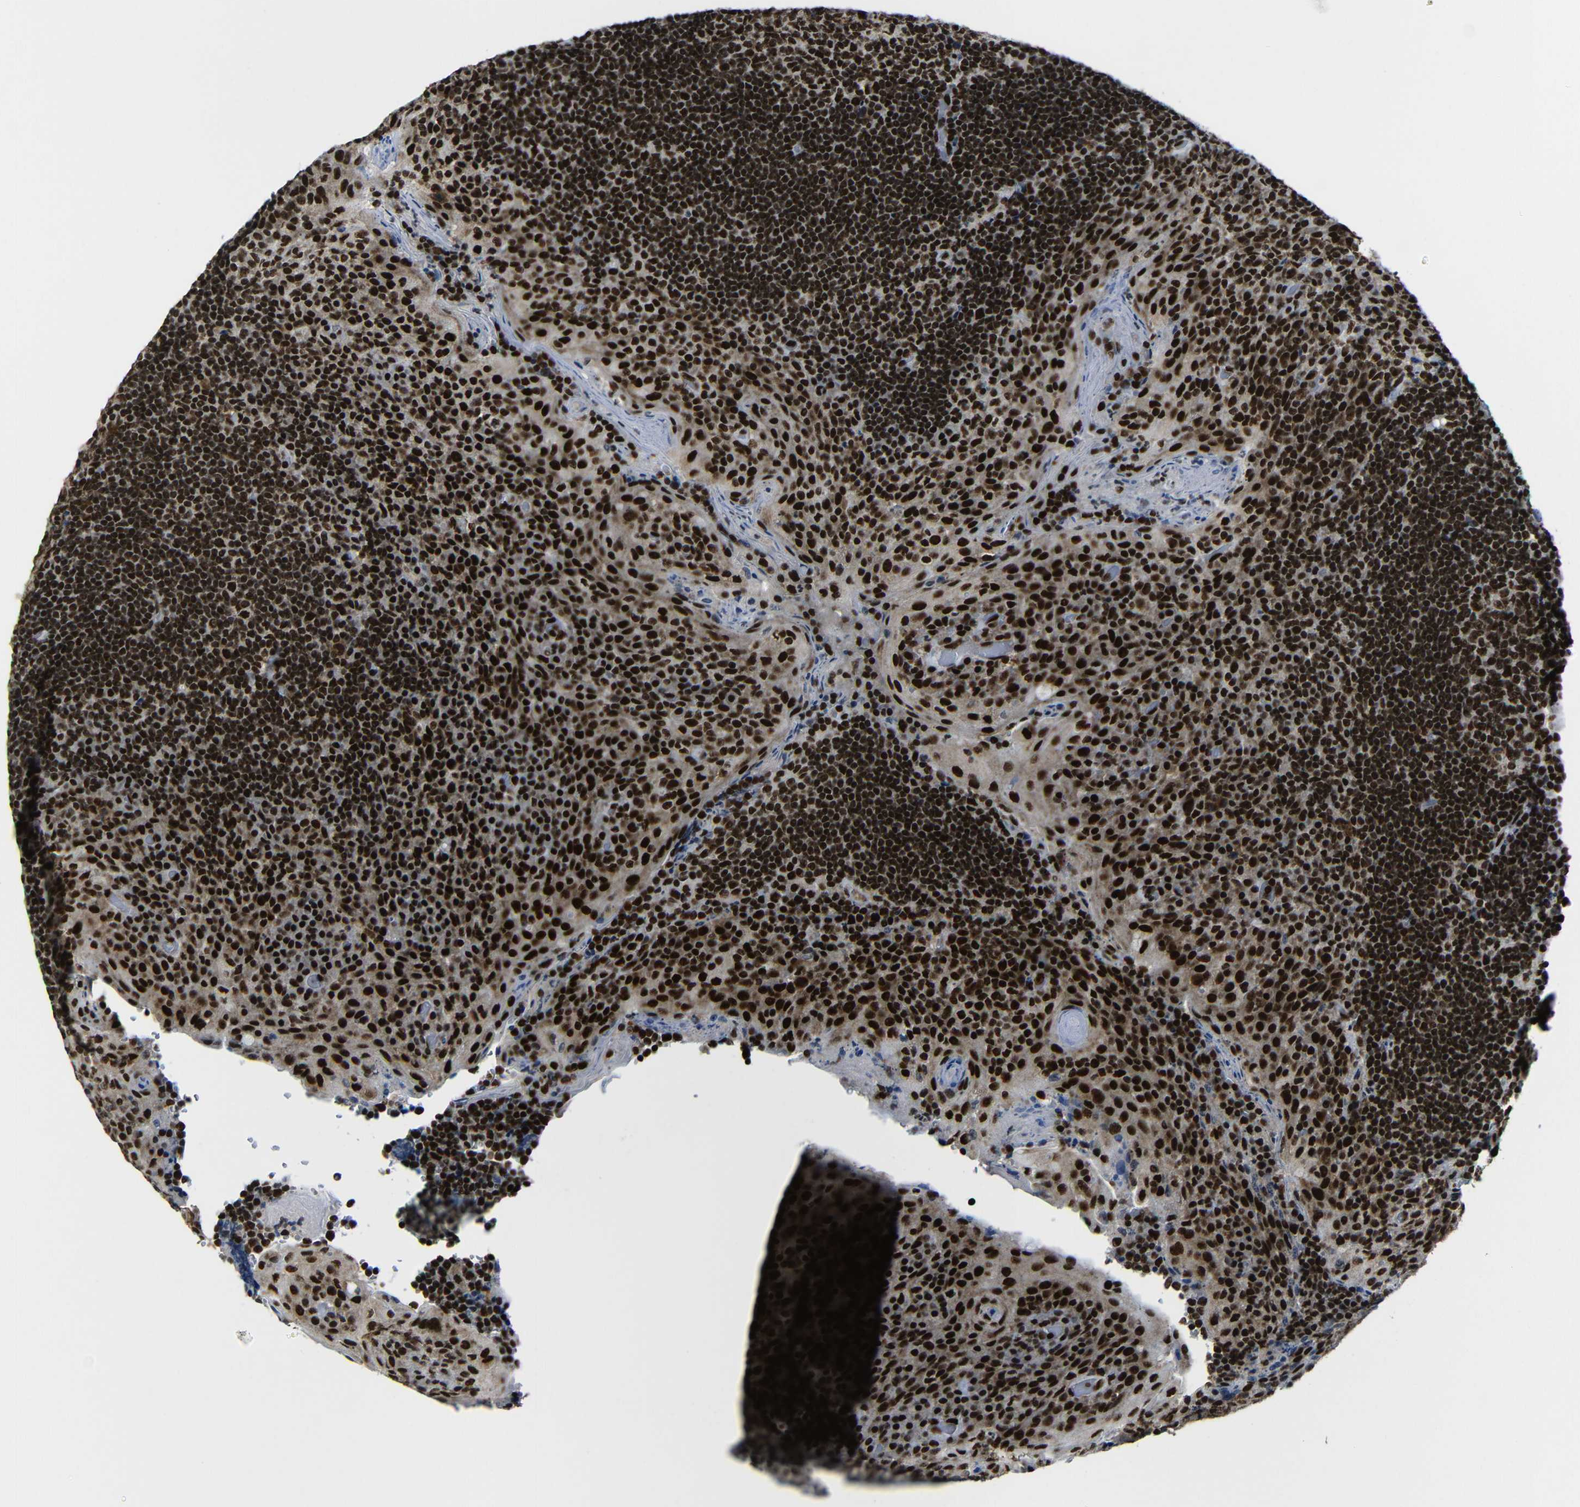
{"staining": {"intensity": "strong", "quantity": ">75%", "location": "nuclear"}, "tissue": "tonsil", "cell_type": "Germinal center cells", "image_type": "normal", "snomed": [{"axis": "morphology", "description": "Normal tissue, NOS"}, {"axis": "topography", "description": "Tonsil"}], "caption": "A histopathology image showing strong nuclear staining in approximately >75% of germinal center cells in benign tonsil, as visualized by brown immunohistochemical staining.", "gene": "PTBP1", "patient": {"sex": "male", "age": 17}}